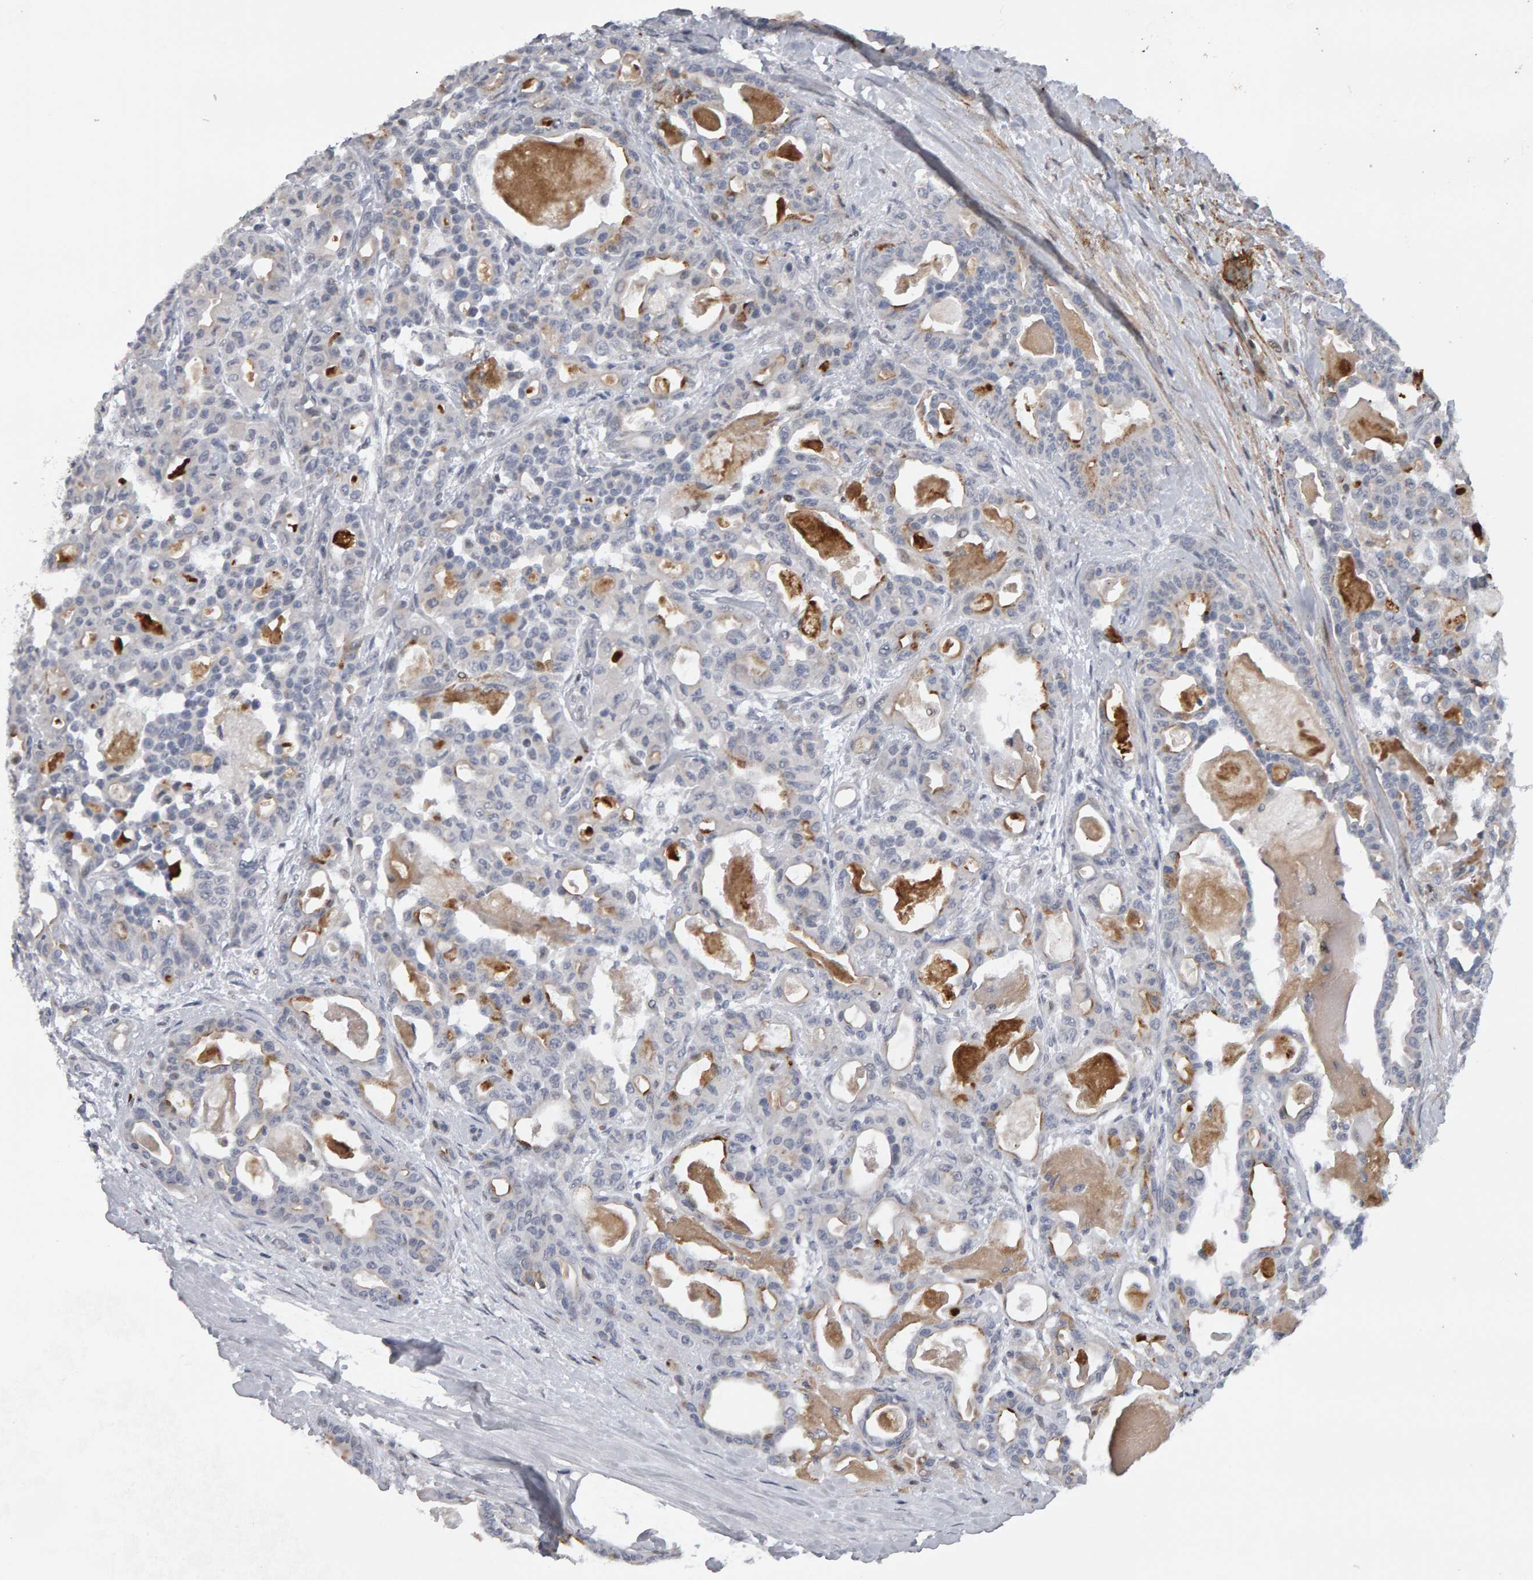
{"staining": {"intensity": "weak", "quantity": "<25%", "location": "cytoplasmic/membranous"}, "tissue": "pancreatic cancer", "cell_type": "Tumor cells", "image_type": "cancer", "snomed": [{"axis": "morphology", "description": "Adenocarcinoma, NOS"}, {"axis": "topography", "description": "Pancreas"}], "caption": "The immunohistochemistry photomicrograph has no significant positivity in tumor cells of pancreatic adenocarcinoma tissue.", "gene": "IPO8", "patient": {"sex": "male", "age": 63}}